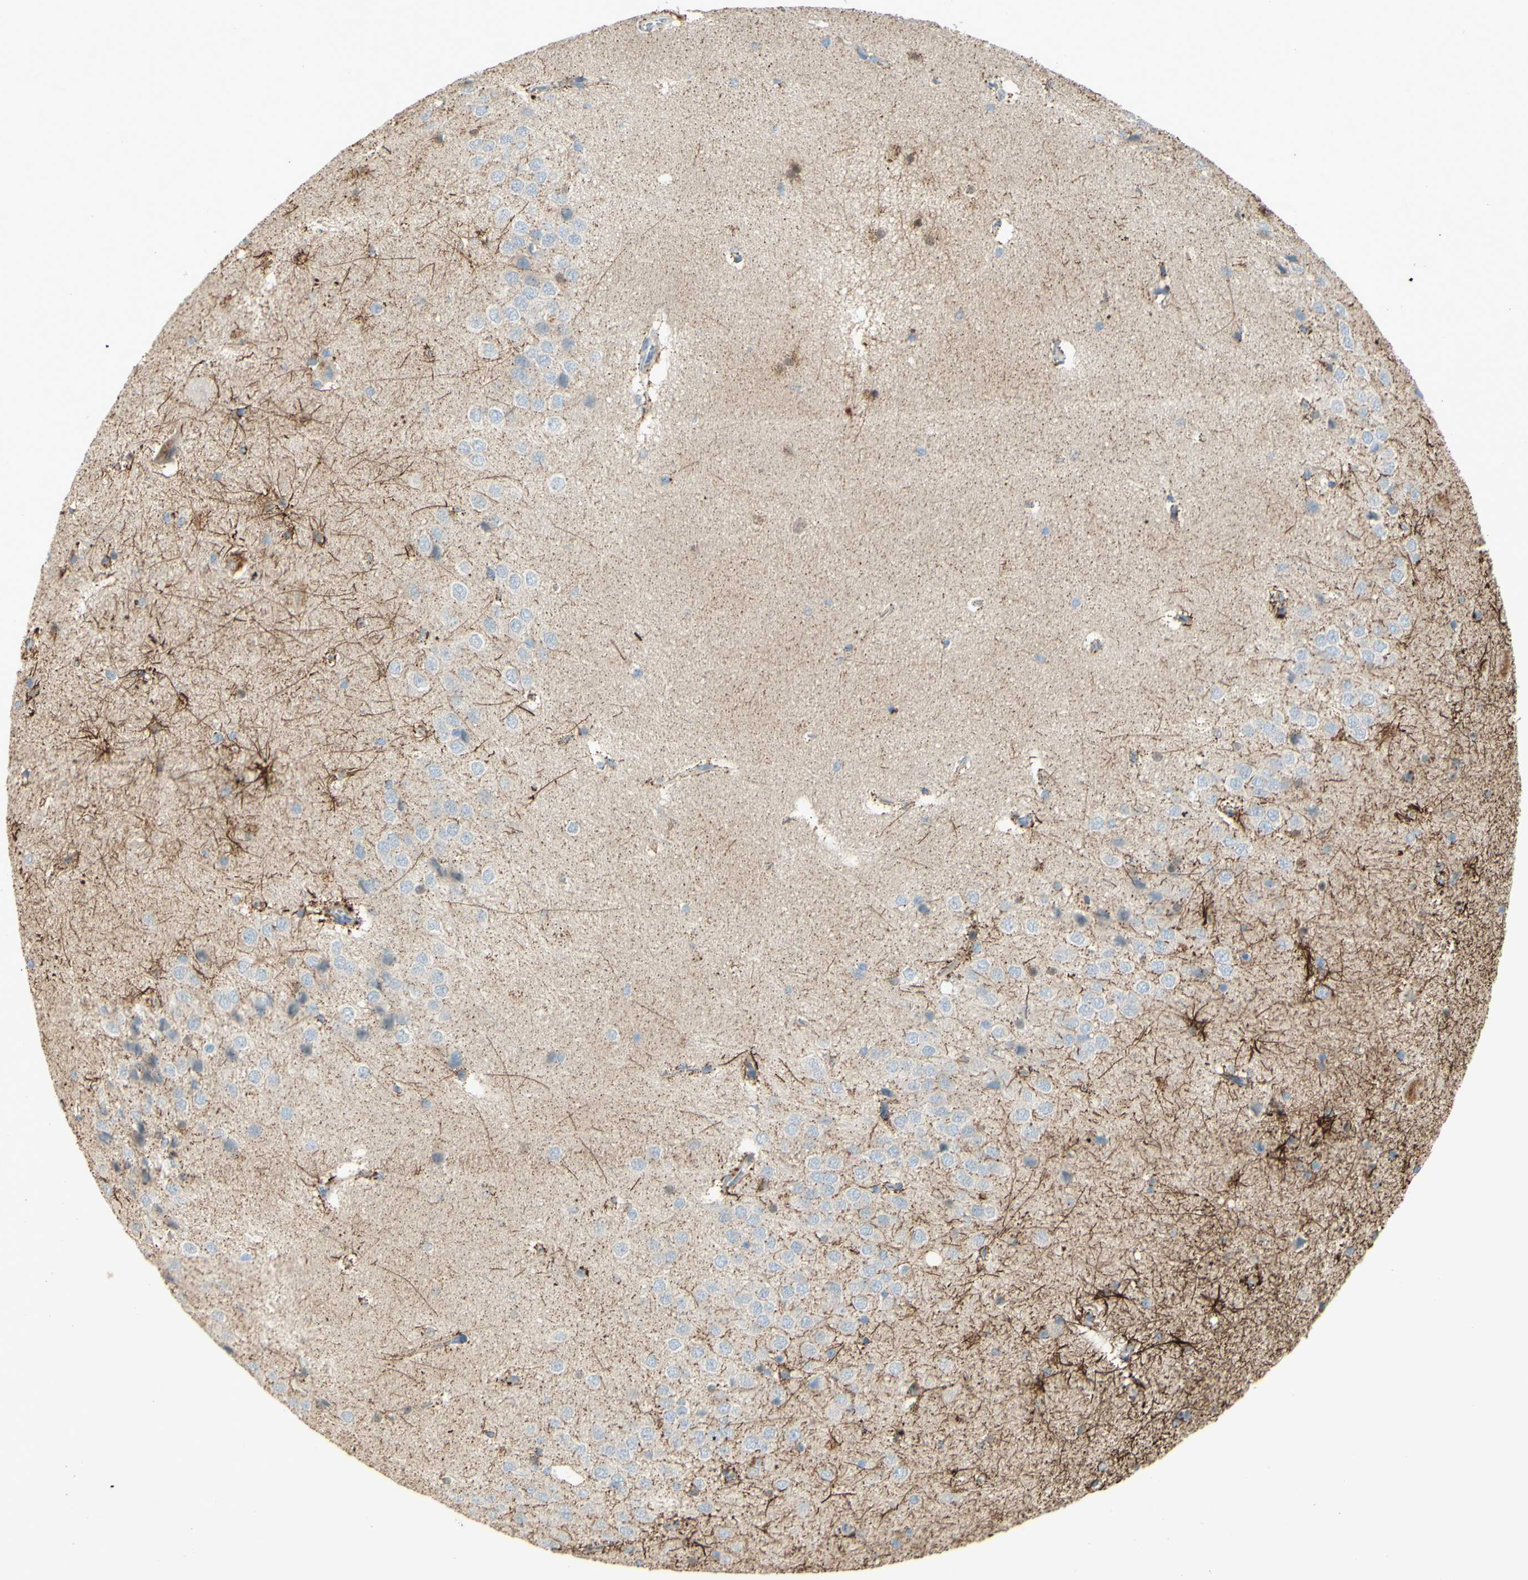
{"staining": {"intensity": "strong", "quantity": "<25%", "location": "cytoplasmic/membranous"}, "tissue": "hippocampus", "cell_type": "Glial cells", "image_type": "normal", "snomed": [{"axis": "morphology", "description": "Normal tissue, NOS"}, {"axis": "topography", "description": "Hippocampus"}], "caption": "DAB (3,3'-diaminobenzidine) immunohistochemical staining of normal human hippocampus demonstrates strong cytoplasmic/membranous protein staining in approximately <25% of glial cells.", "gene": "GAN", "patient": {"sex": "female", "age": 19}}